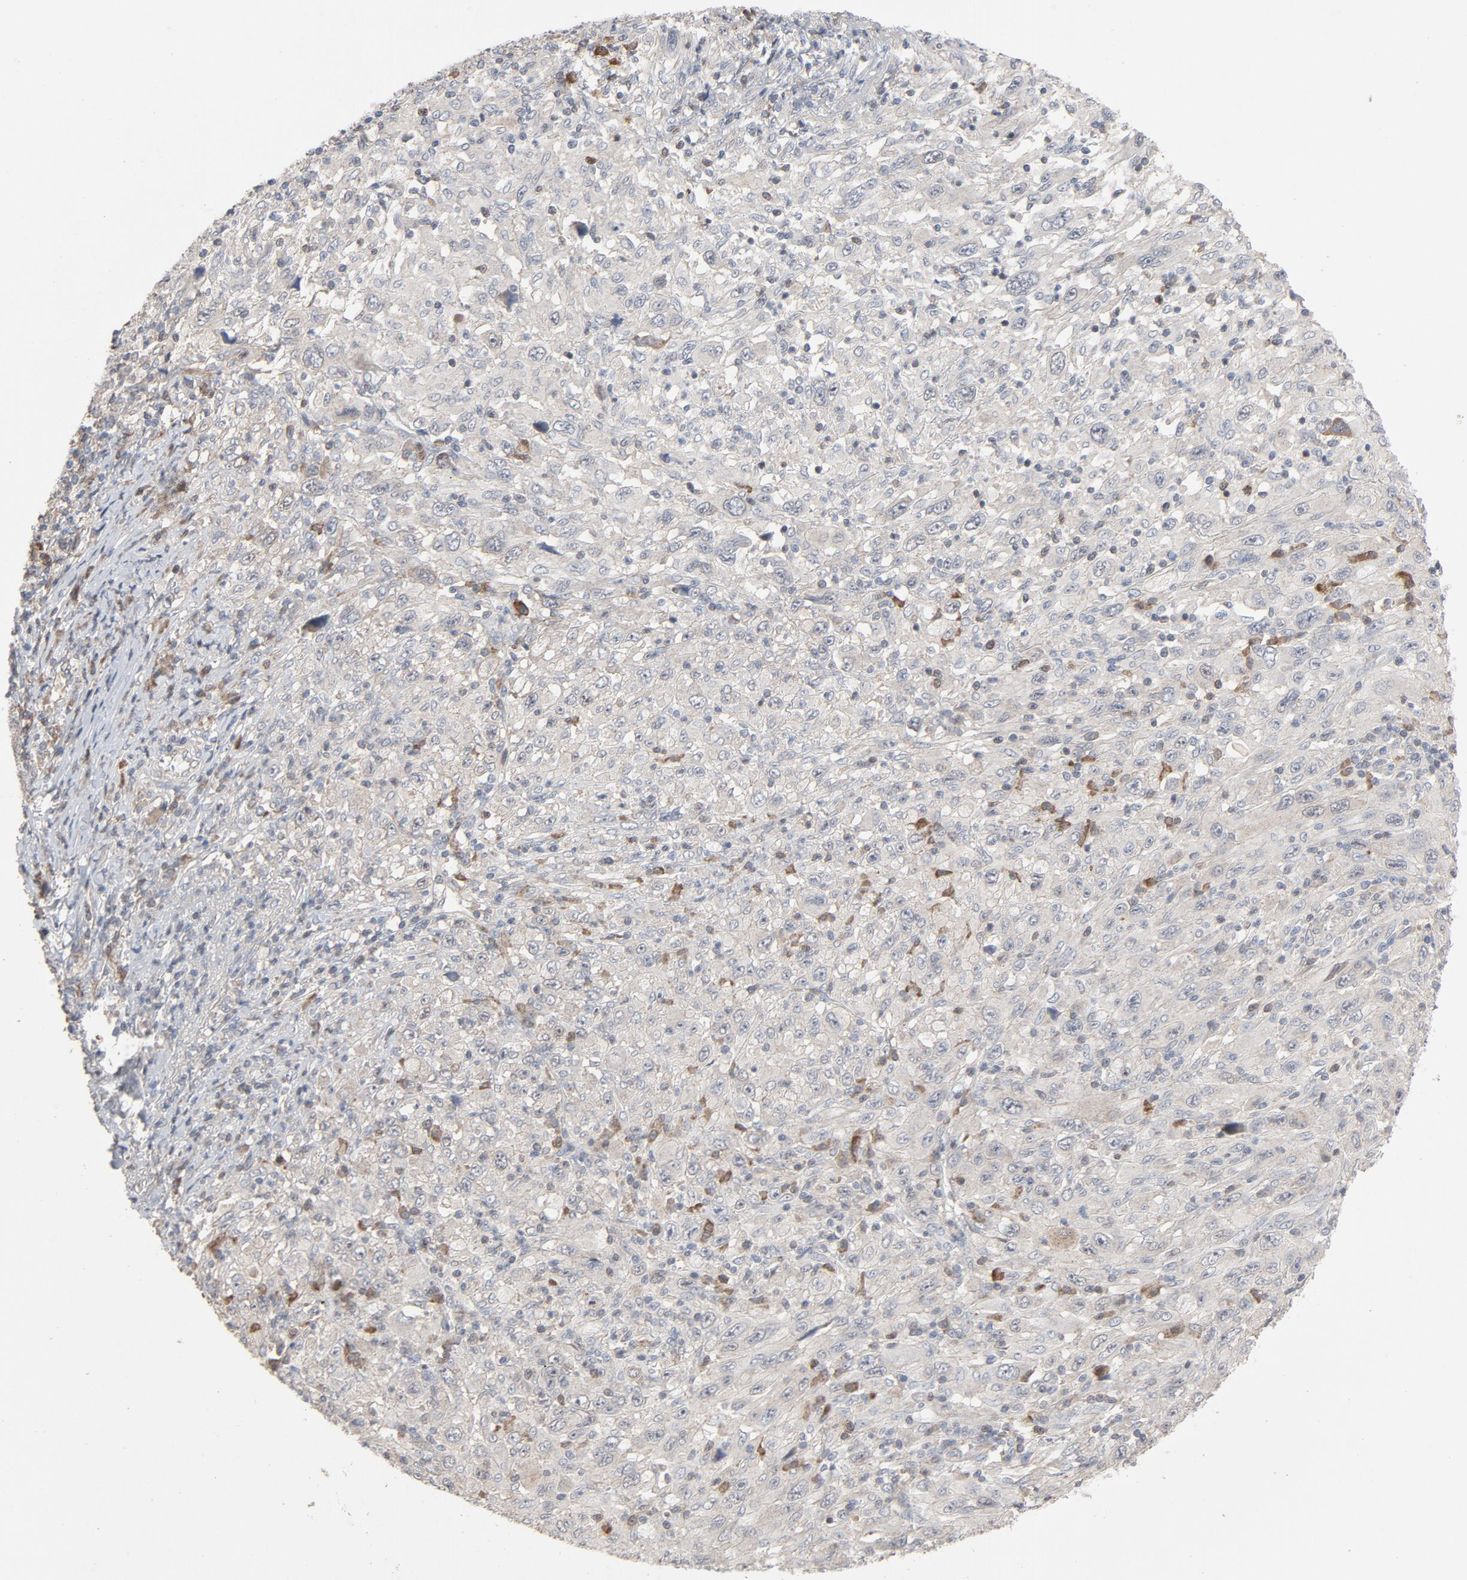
{"staining": {"intensity": "negative", "quantity": "none", "location": "none"}, "tissue": "melanoma", "cell_type": "Tumor cells", "image_type": "cancer", "snomed": [{"axis": "morphology", "description": "Malignant melanoma, Metastatic site"}, {"axis": "topography", "description": "Skin"}], "caption": "Melanoma stained for a protein using immunohistochemistry (IHC) shows no expression tumor cells.", "gene": "CDK6", "patient": {"sex": "female", "age": 56}}